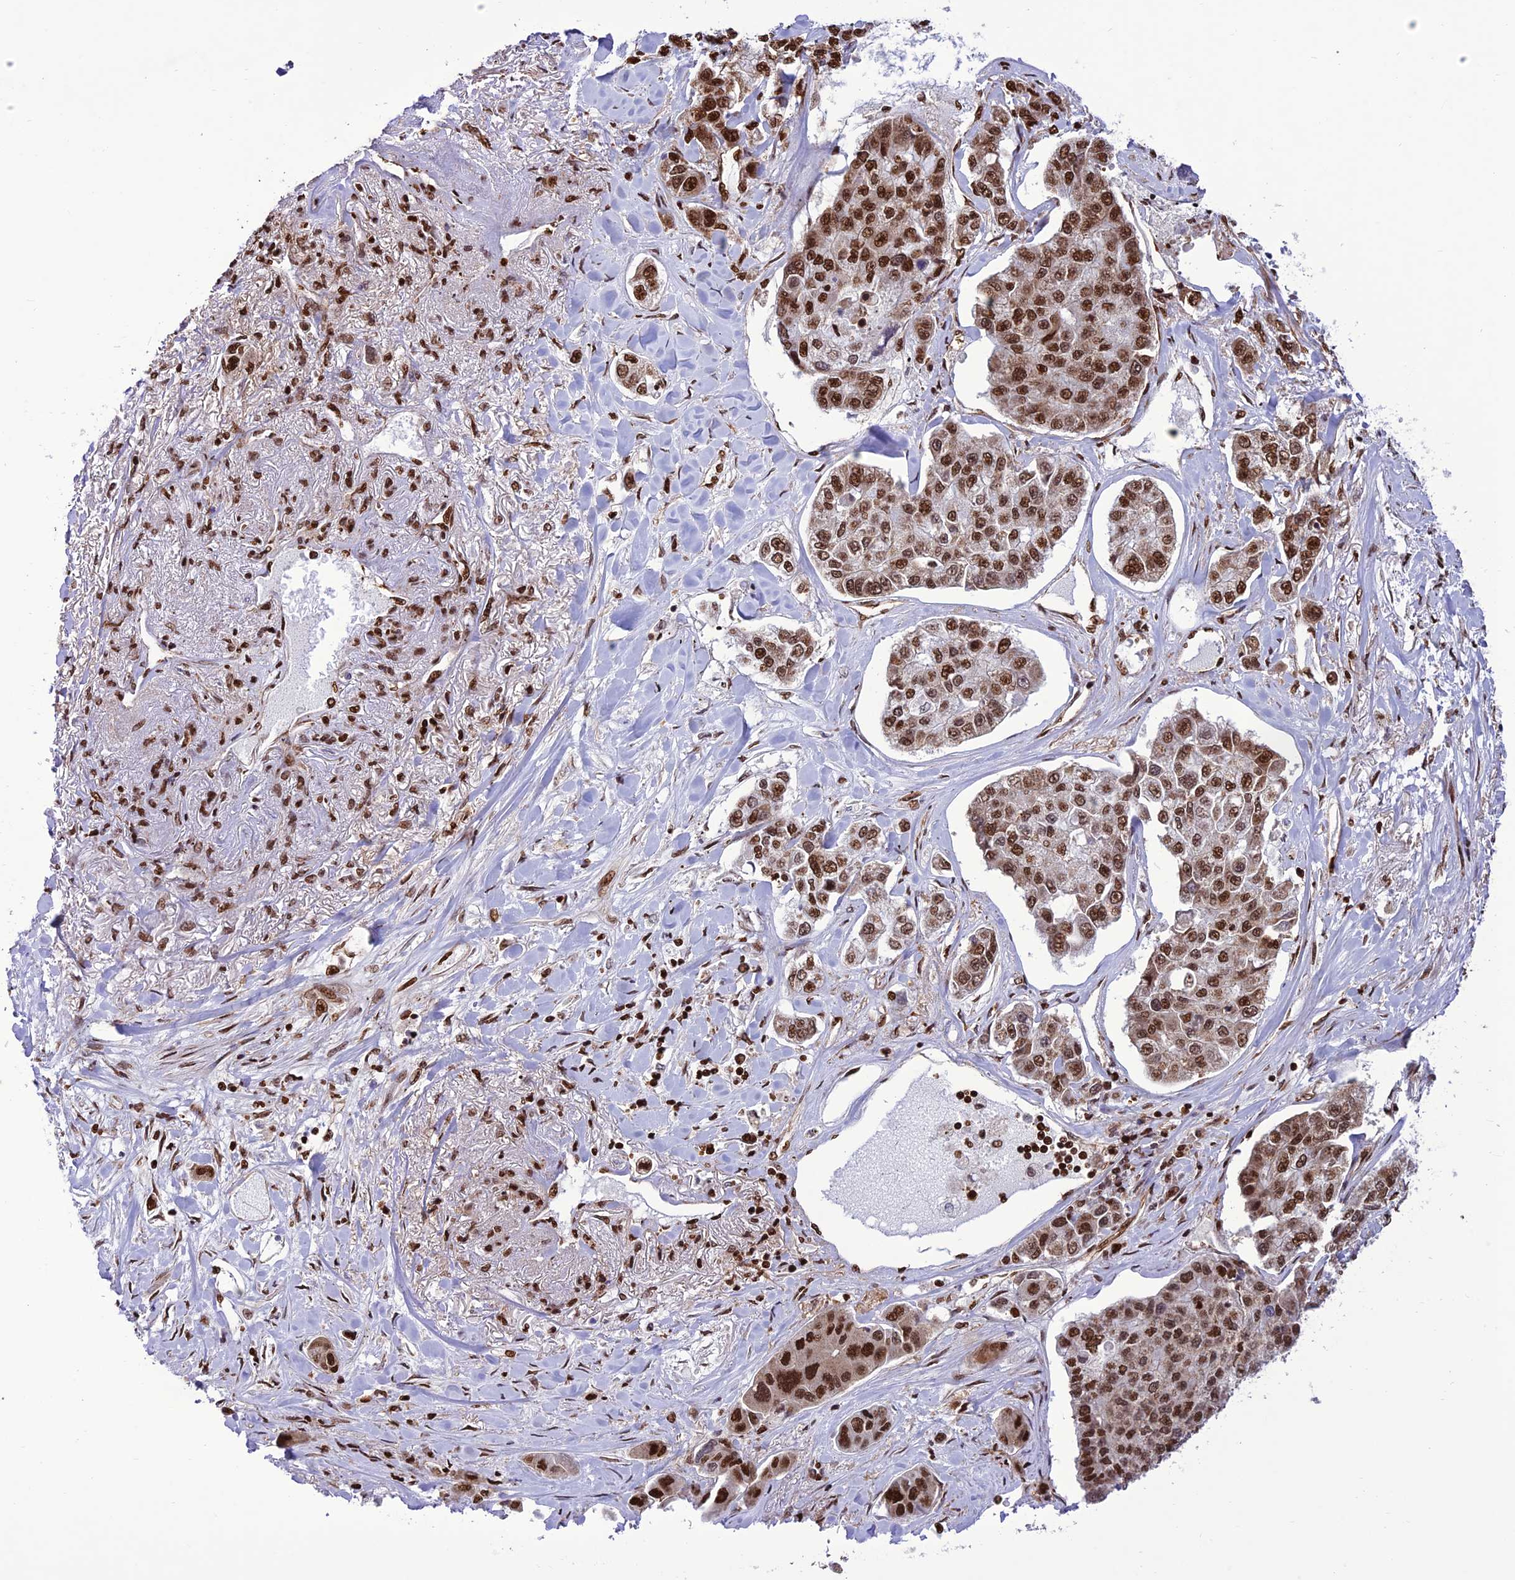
{"staining": {"intensity": "strong", "quantity": ">75%", "location": "nuclear"}, "tissue": "lung cancer", "cell_type": "Tumor cells", "image_type": "cancer", "snomed": [{"axis": "morphology", "description": "Adenocarcinoma, NOS"}, {"axis": "topography", "description": "Lung"}], "caption": "Approximately >75% of tumor cells in human lung cancer (adenocarcinoma) demonstrate strong nuclear protein expression as visualized by brown immunohistochemical staining.", "gene": "INO80E", "patient": {"sex": "male", "age": 49}}